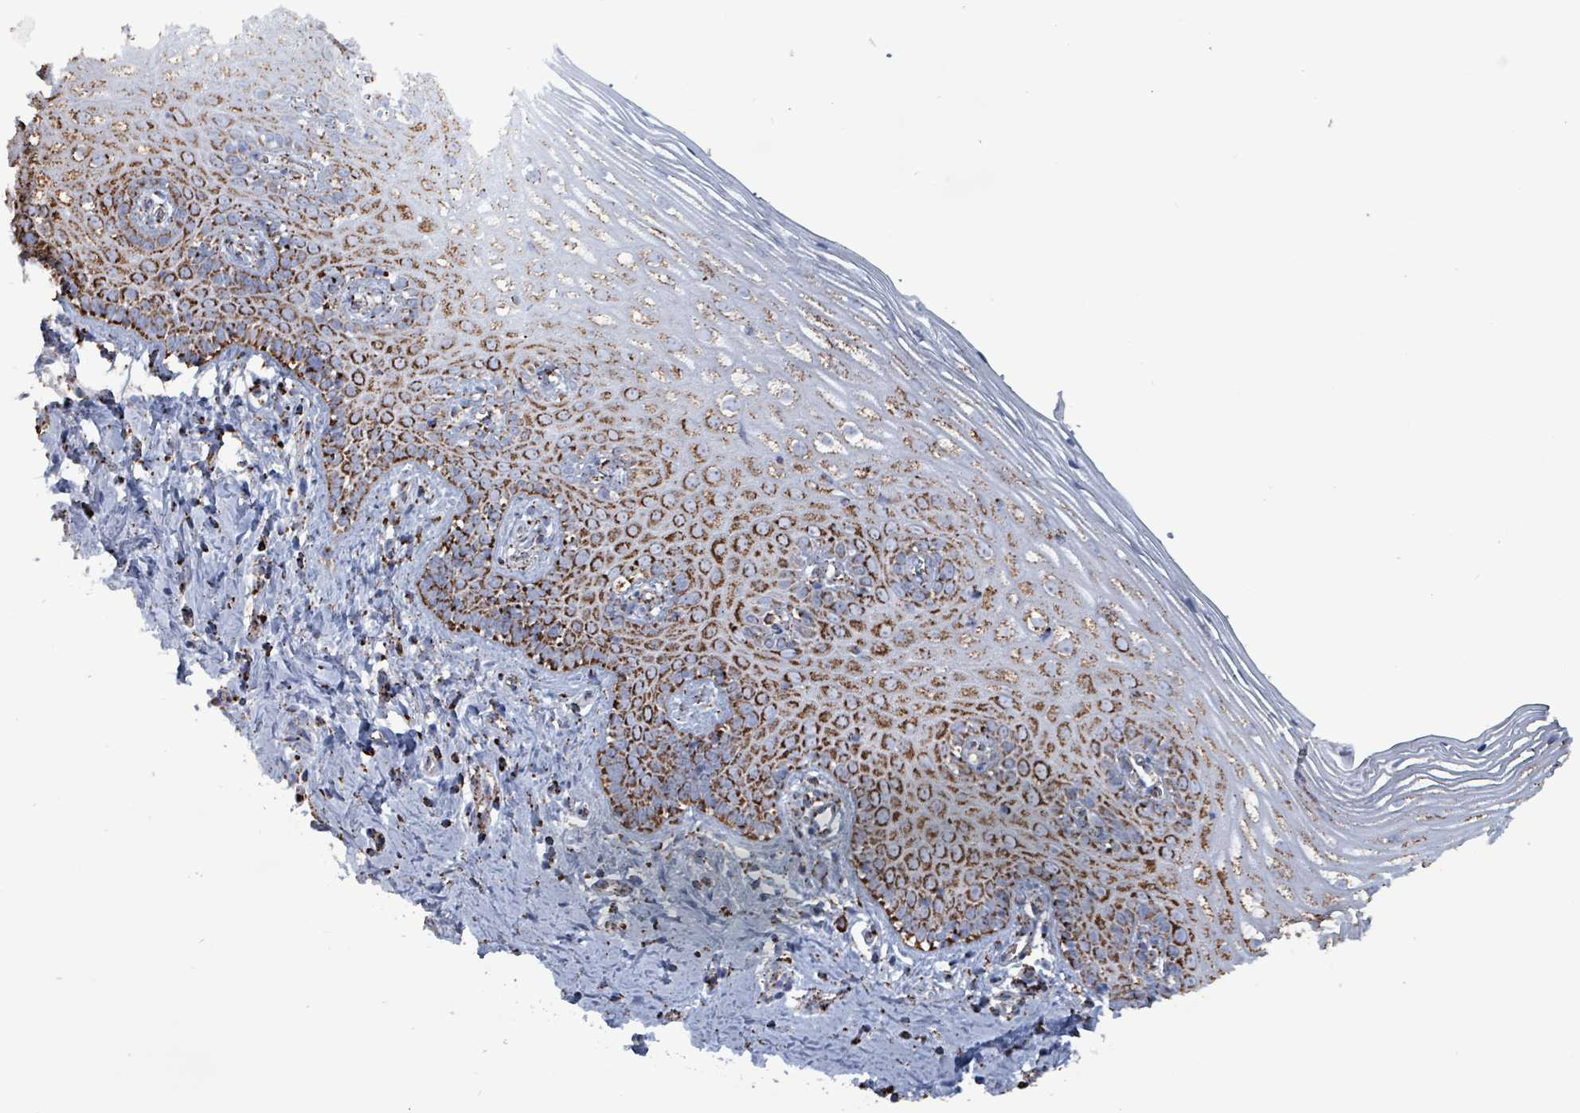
{"staining": {"intensity": "strong", "quantity": "25%-75%", "location": "cytoplasmic/membranous"}, "tissue": "cervix", "cell_type": "Glandular cells", "image_type": "normal", "snomed": [{"axis": "morphology", "description": "Normal tissue, NOS"}, {"axis": "topography", "description": "Cervix"}], "caption": "Glandular cells show high levels of strong cytoplasmic/membranous positivity in about 25%-75% of cells in benign human cervix. The protein of interest is shown in brown color, while the nuclei are stained blue.", "gene": "IDH3B", "patient": {"sex": "female", "age": 44}}